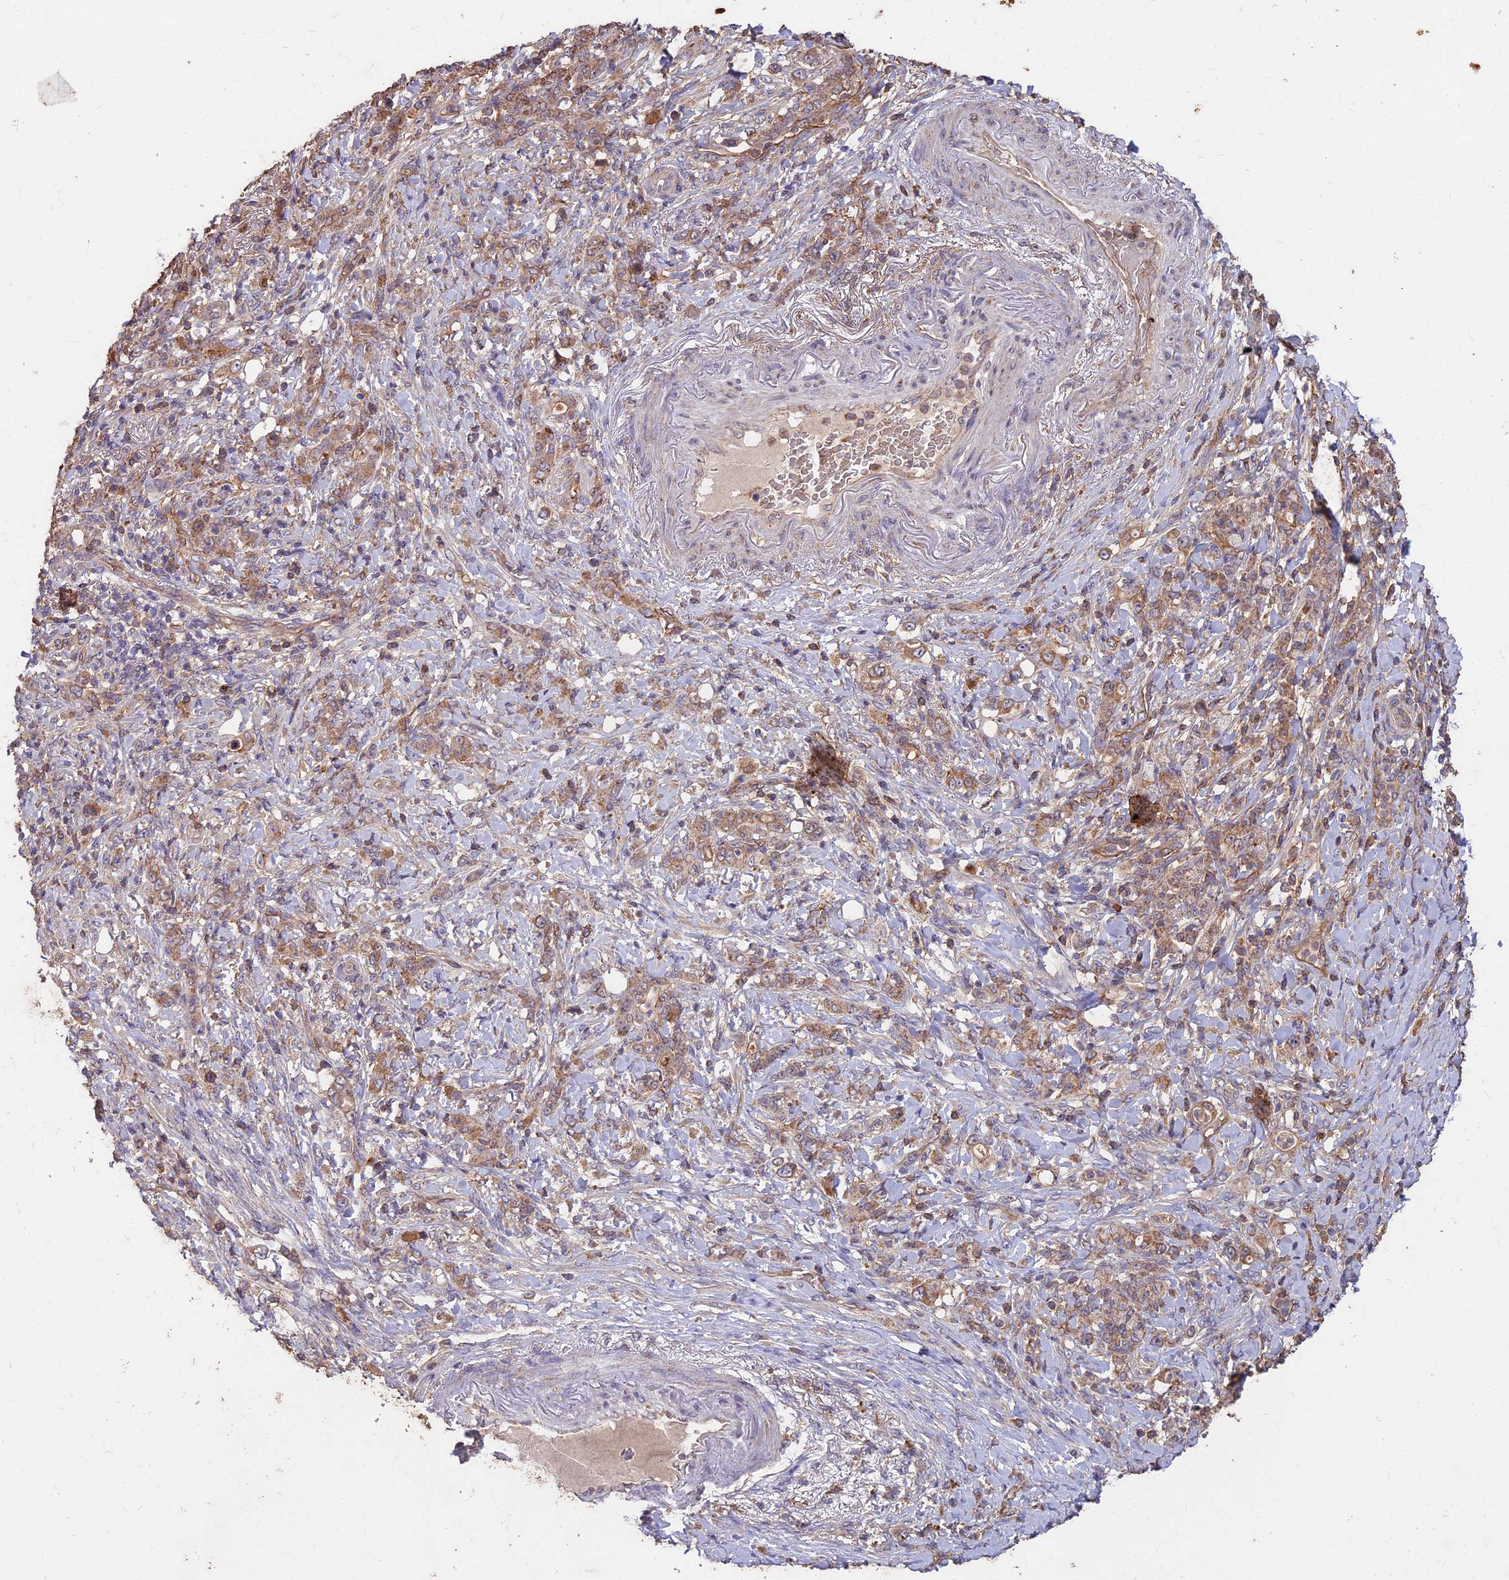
{"staining": {"intensity": "moderate", "quantity": ">75%", "location": "cytoplasmic/membranous"}, "tissue": "stomach cancer", "cell_type": "Tumor cells", "image_type": "cancer", "snomed": [{"axis": "morphology", "description": "Normal tissue, NOS"}, {"axis": "morphology", "description": "Adenocarcinoma, NOS"}, {"axis": "topography", "description": "Stomach"}], "caption": "A brown stain labels moderate cytoplasmic/membranous staining of a protein in adenocarcinoma (stomach) tumor cells.", "gene": "CEMIP2", "patient": {"sex": "female", "age": 79}}